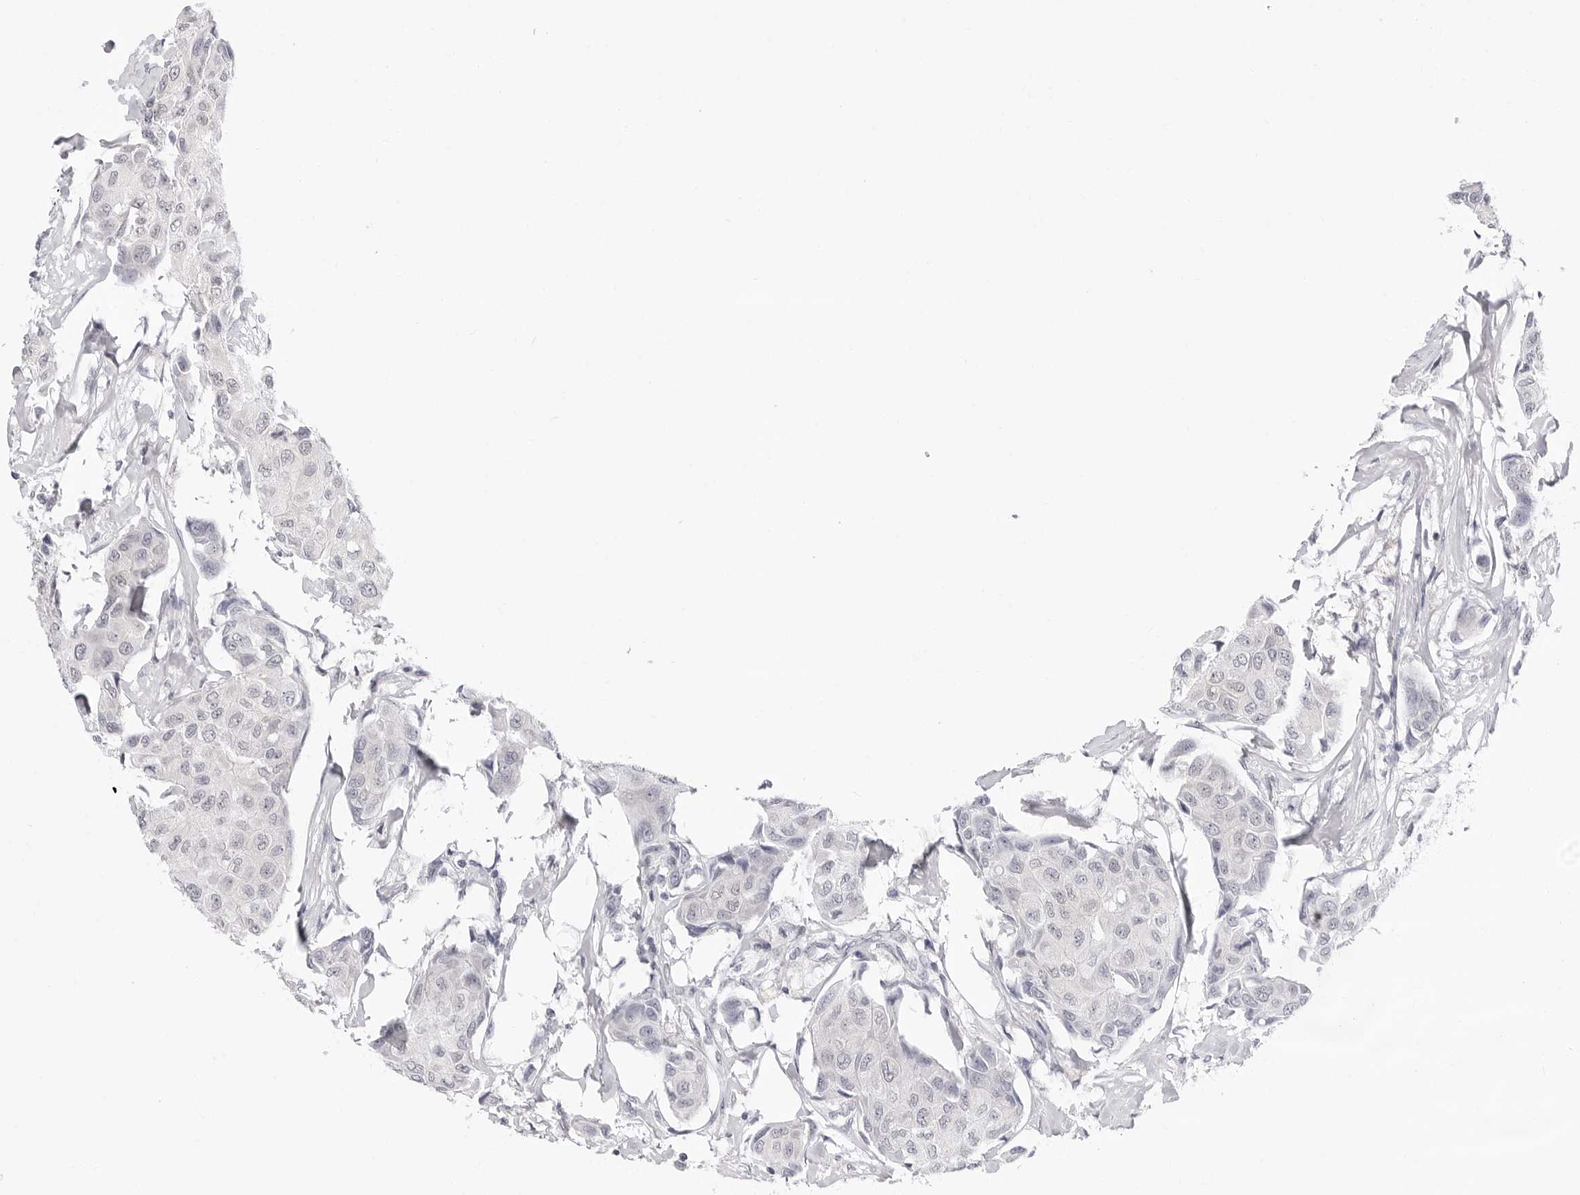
{"staining": {"intensity": "negative", "quantity": "none", "location": "none"}, "tissue": "breast cancer", "cell_type": "Tumor cells", "image_type": "cancer", "snomed": [{"axis": "morphology", "description": "Duct carcinoma"}, {"axis": "topography", "description": "Breast"}], "caption": "Immunohistochemistry of human invasive ductal carcinoma (breast) shows no expression in tumor cells. (DAB IHC, high magnification).", "gene": "PPP2R5C", "patient": {"sex": "female", "age": 80}}